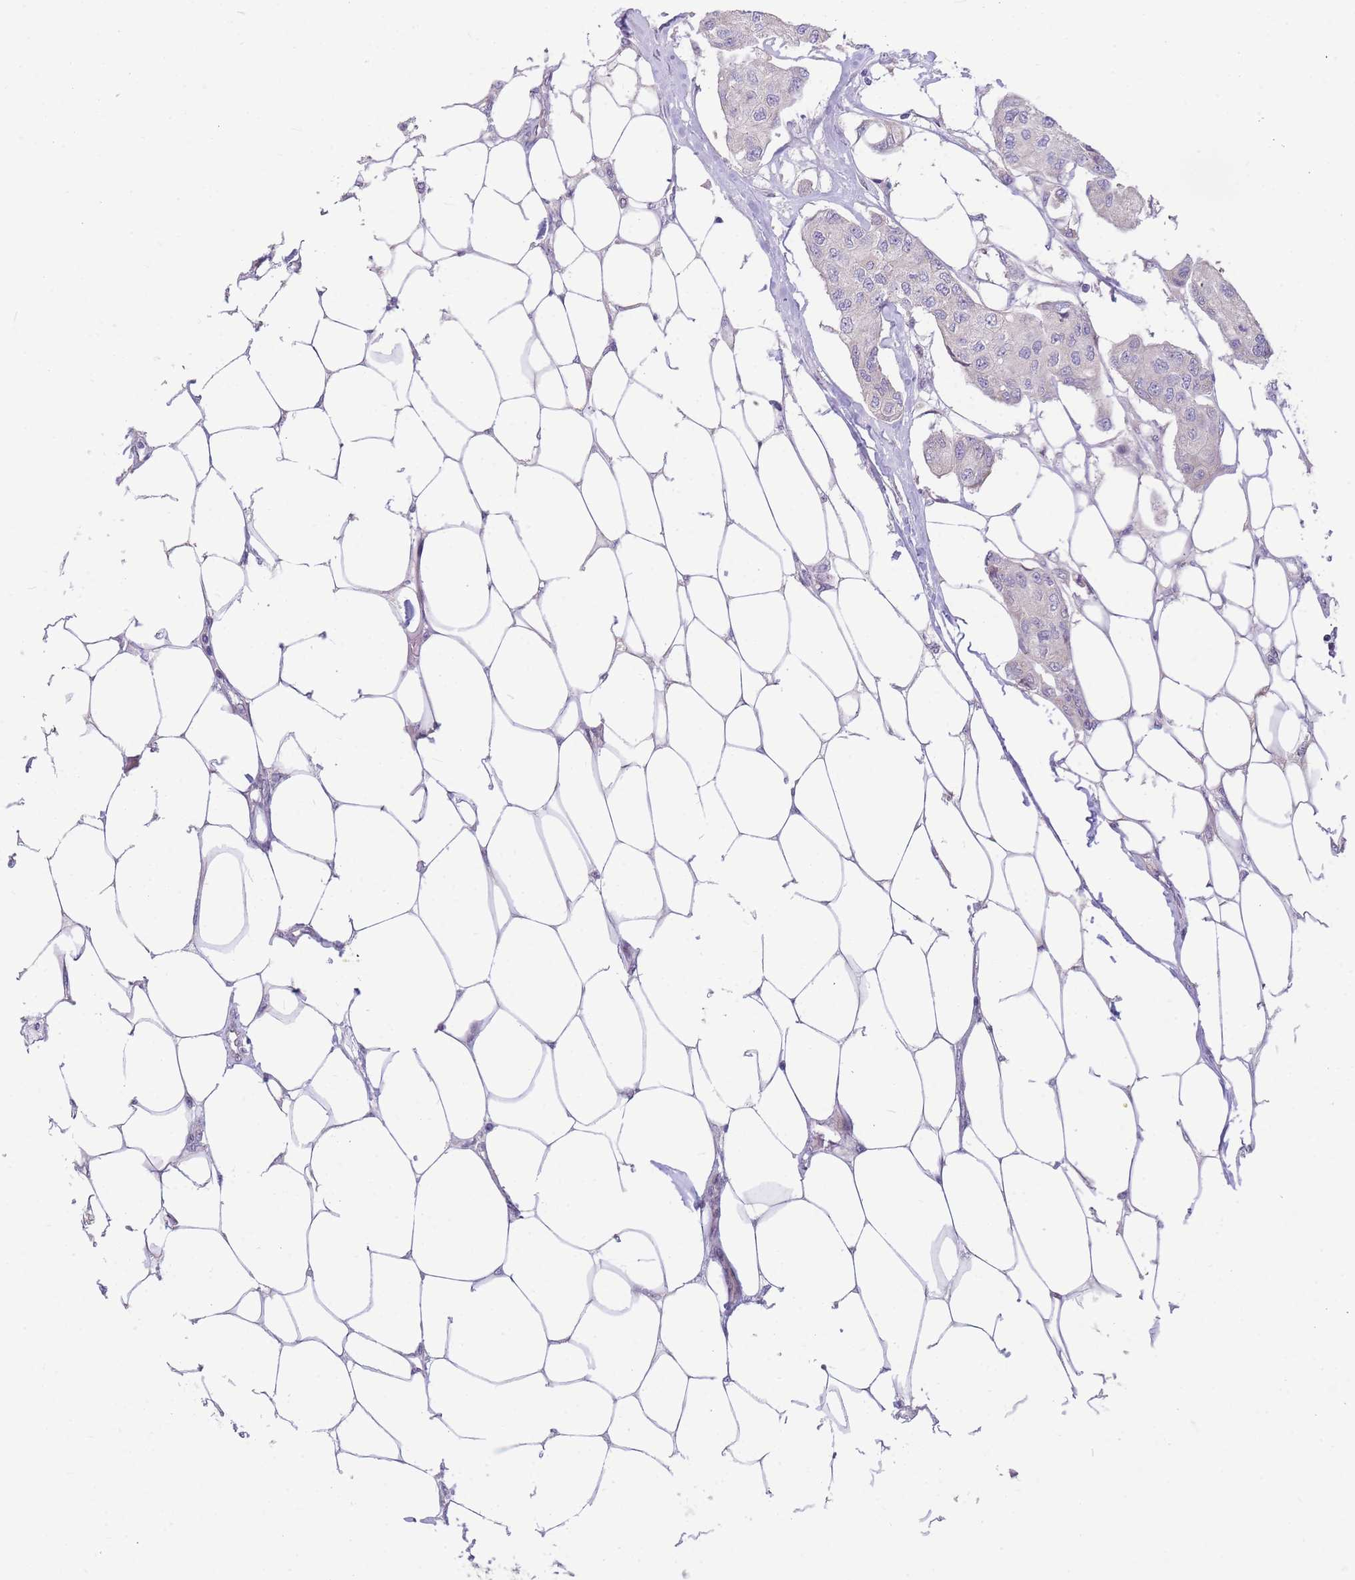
{"staining": {"intensity": "weak", "quantity": "<25%", "location": "cytoplasmic/membranous"}, "tissue": "breast cancer", "cell_type": "Tumor cells", "image_type": "cancer", "snomed": [{"axis": "morphology", "description": "Duct carcinoma"}, {"axis": "topography", "description": "Breast"}, {"axis": "topography", "description": "Lymph node"}], "caption": "The histopathology image reveals no staining of tumor cells in breast cancer (invasive ductal carcinoma). (DAB (3,3'-diaminobenzidine) immunohistochemistry with hematoxylin counter stain).", "gene": "SHCBP1", "patient": {"sex": "female", "age": 80}}